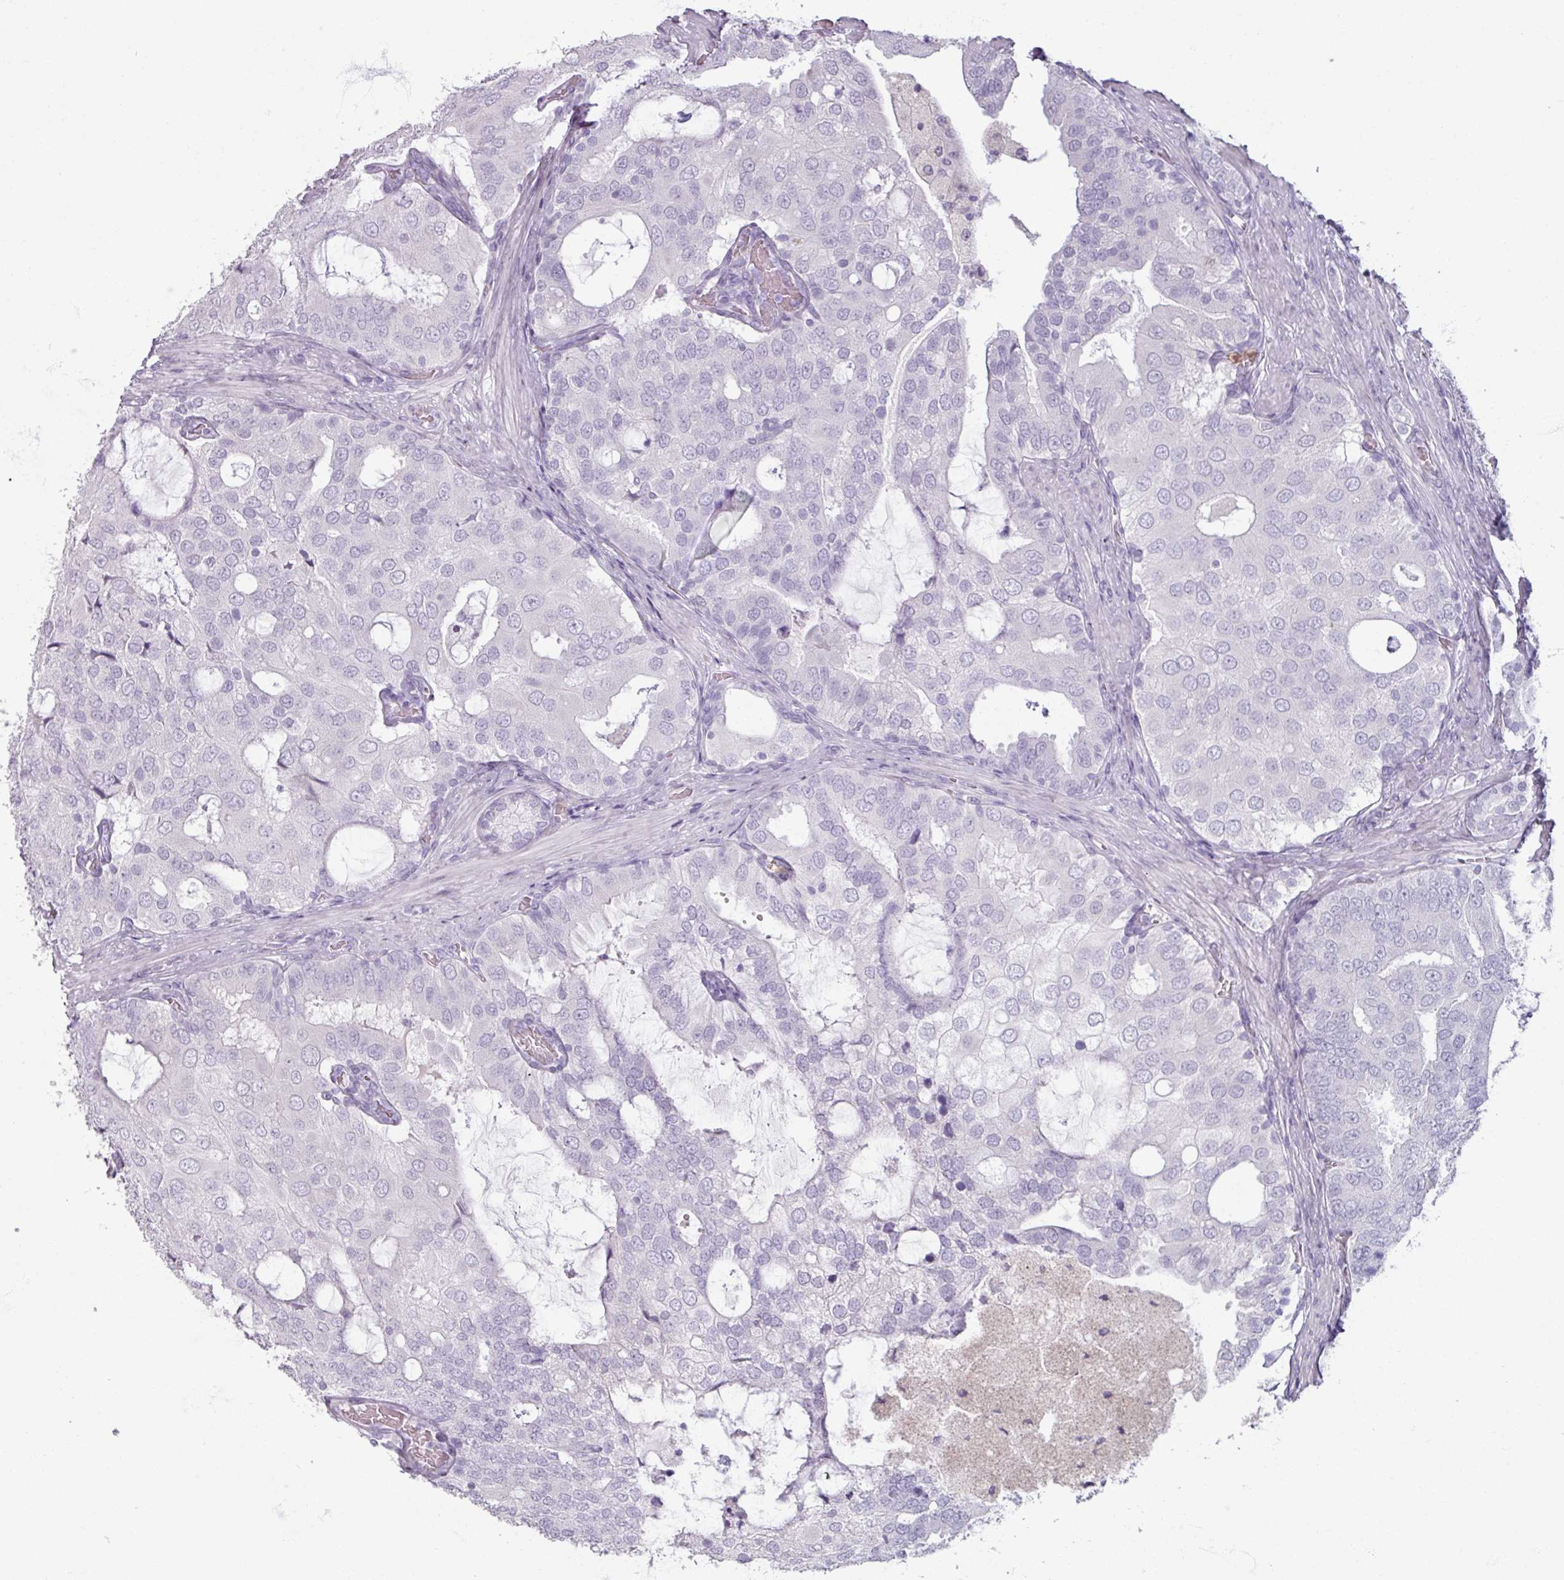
{"staining": {"intensity": "negative", "quantity": "none", "location": "none"}, "tissue": "prostate cancer", "cell_type": "Tumor cells", "image_type": "cancer", "snomed": [{"axis": "morphology", "description": "Adenocarcinoma, High grade"}, {"axis": "topography", "description": "Prostate"}], "caption": "Immunohistochemical staining of prostate cancer (adenocarcinoma (high-grade)) displays no significant staining in tumor cells.", "gene": "ARG1", "patient": {"sex": "male", "age": 55}}